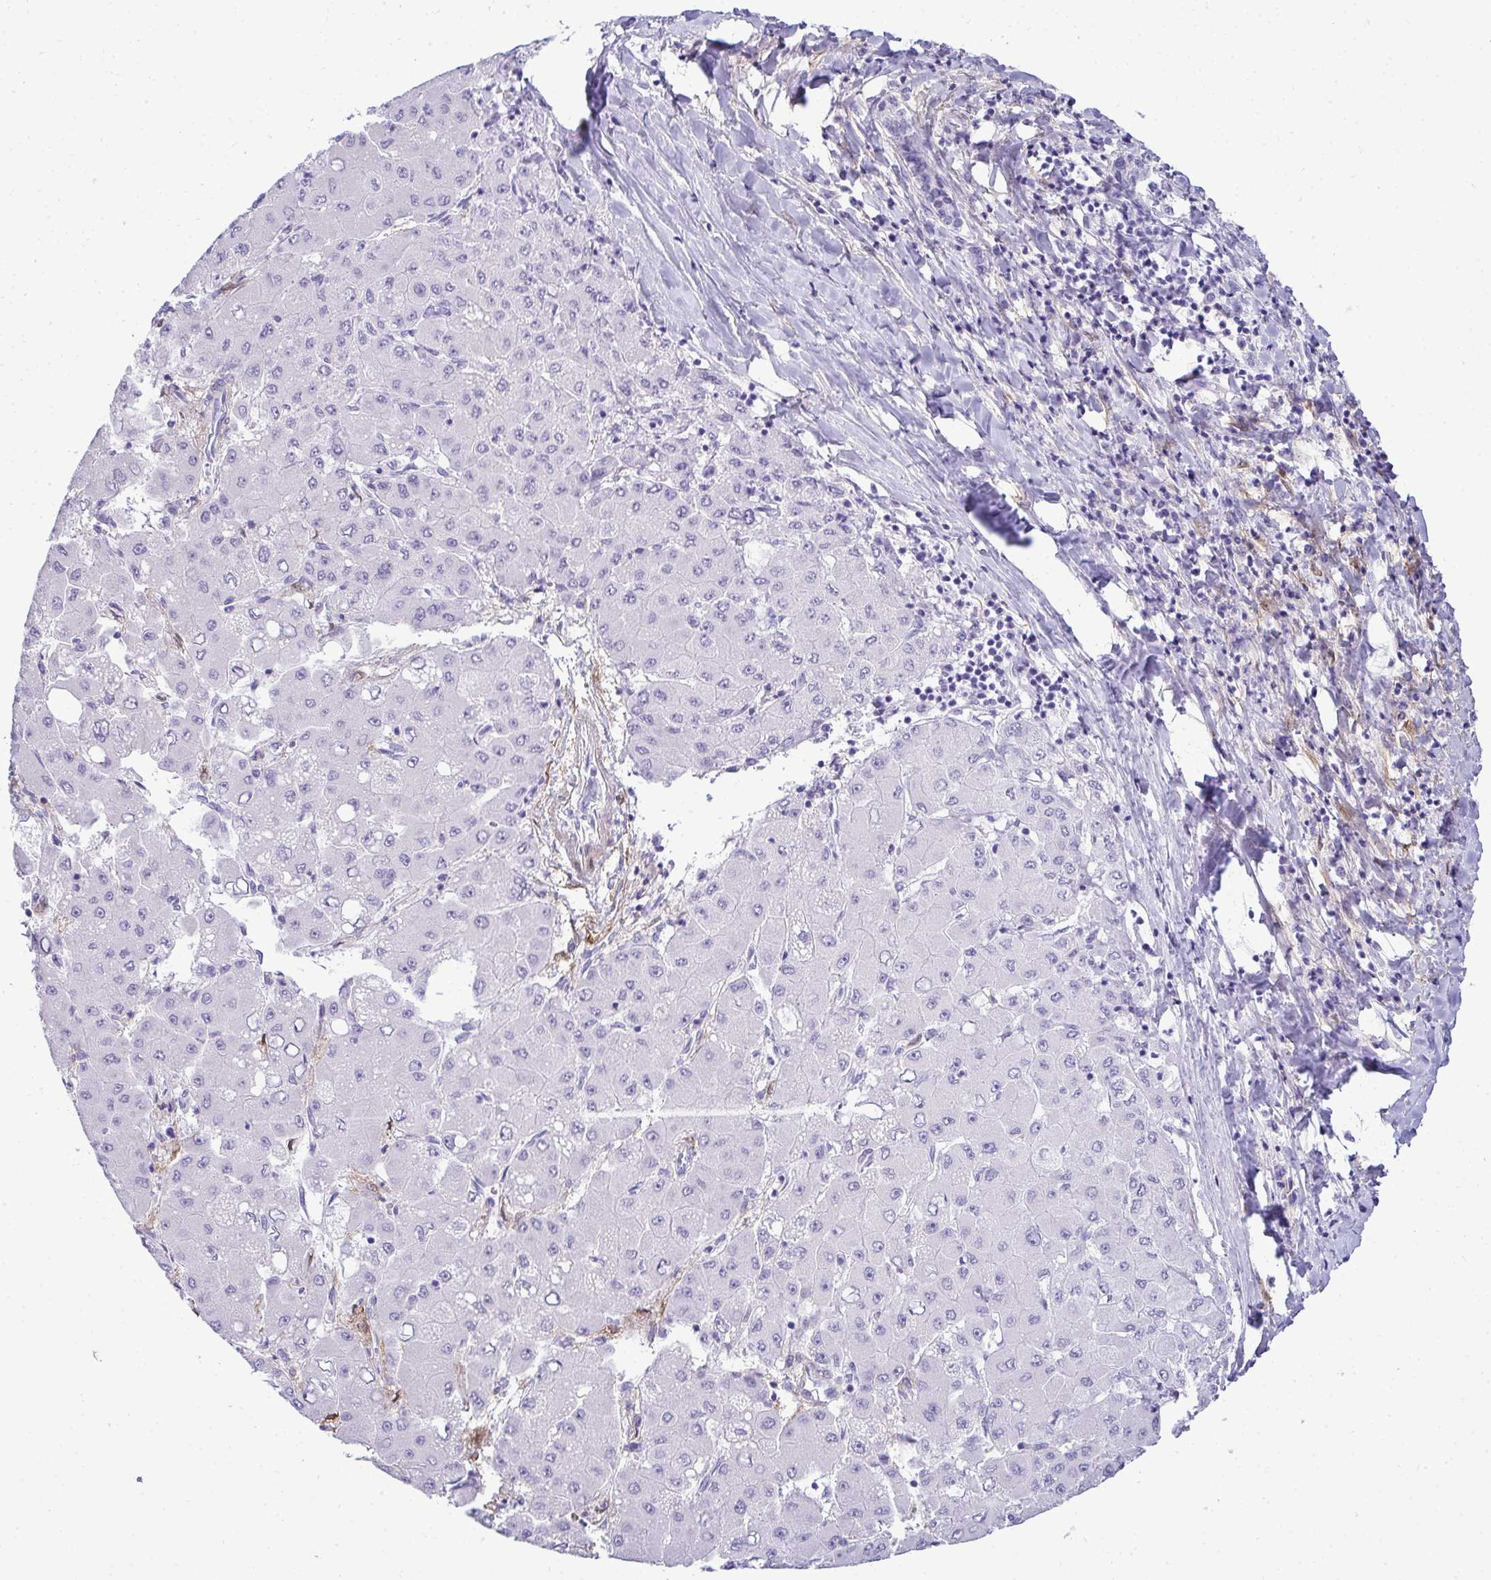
{"staining": {"intensity": "negative", "quantity": "none", "location": "none"}, "tissue": "liver cancer", "cell_type": "Tumor cells", "image_type": "cancer", "snomed": [{"axis": "morphology", "description": "Carcinoma, Hepatocellular, NOS"}, {"axis": "topography", "description": "Liver"}], "caption": "High magnification brightfield microscopy of liver hepatocellular carcinoma stained with DAB (brown) and counterstained with hematoxylin (blue): tumor cells show no significant expression.", "gene": "HSPB6", "patient": {"sex": "male", "age": 40}}